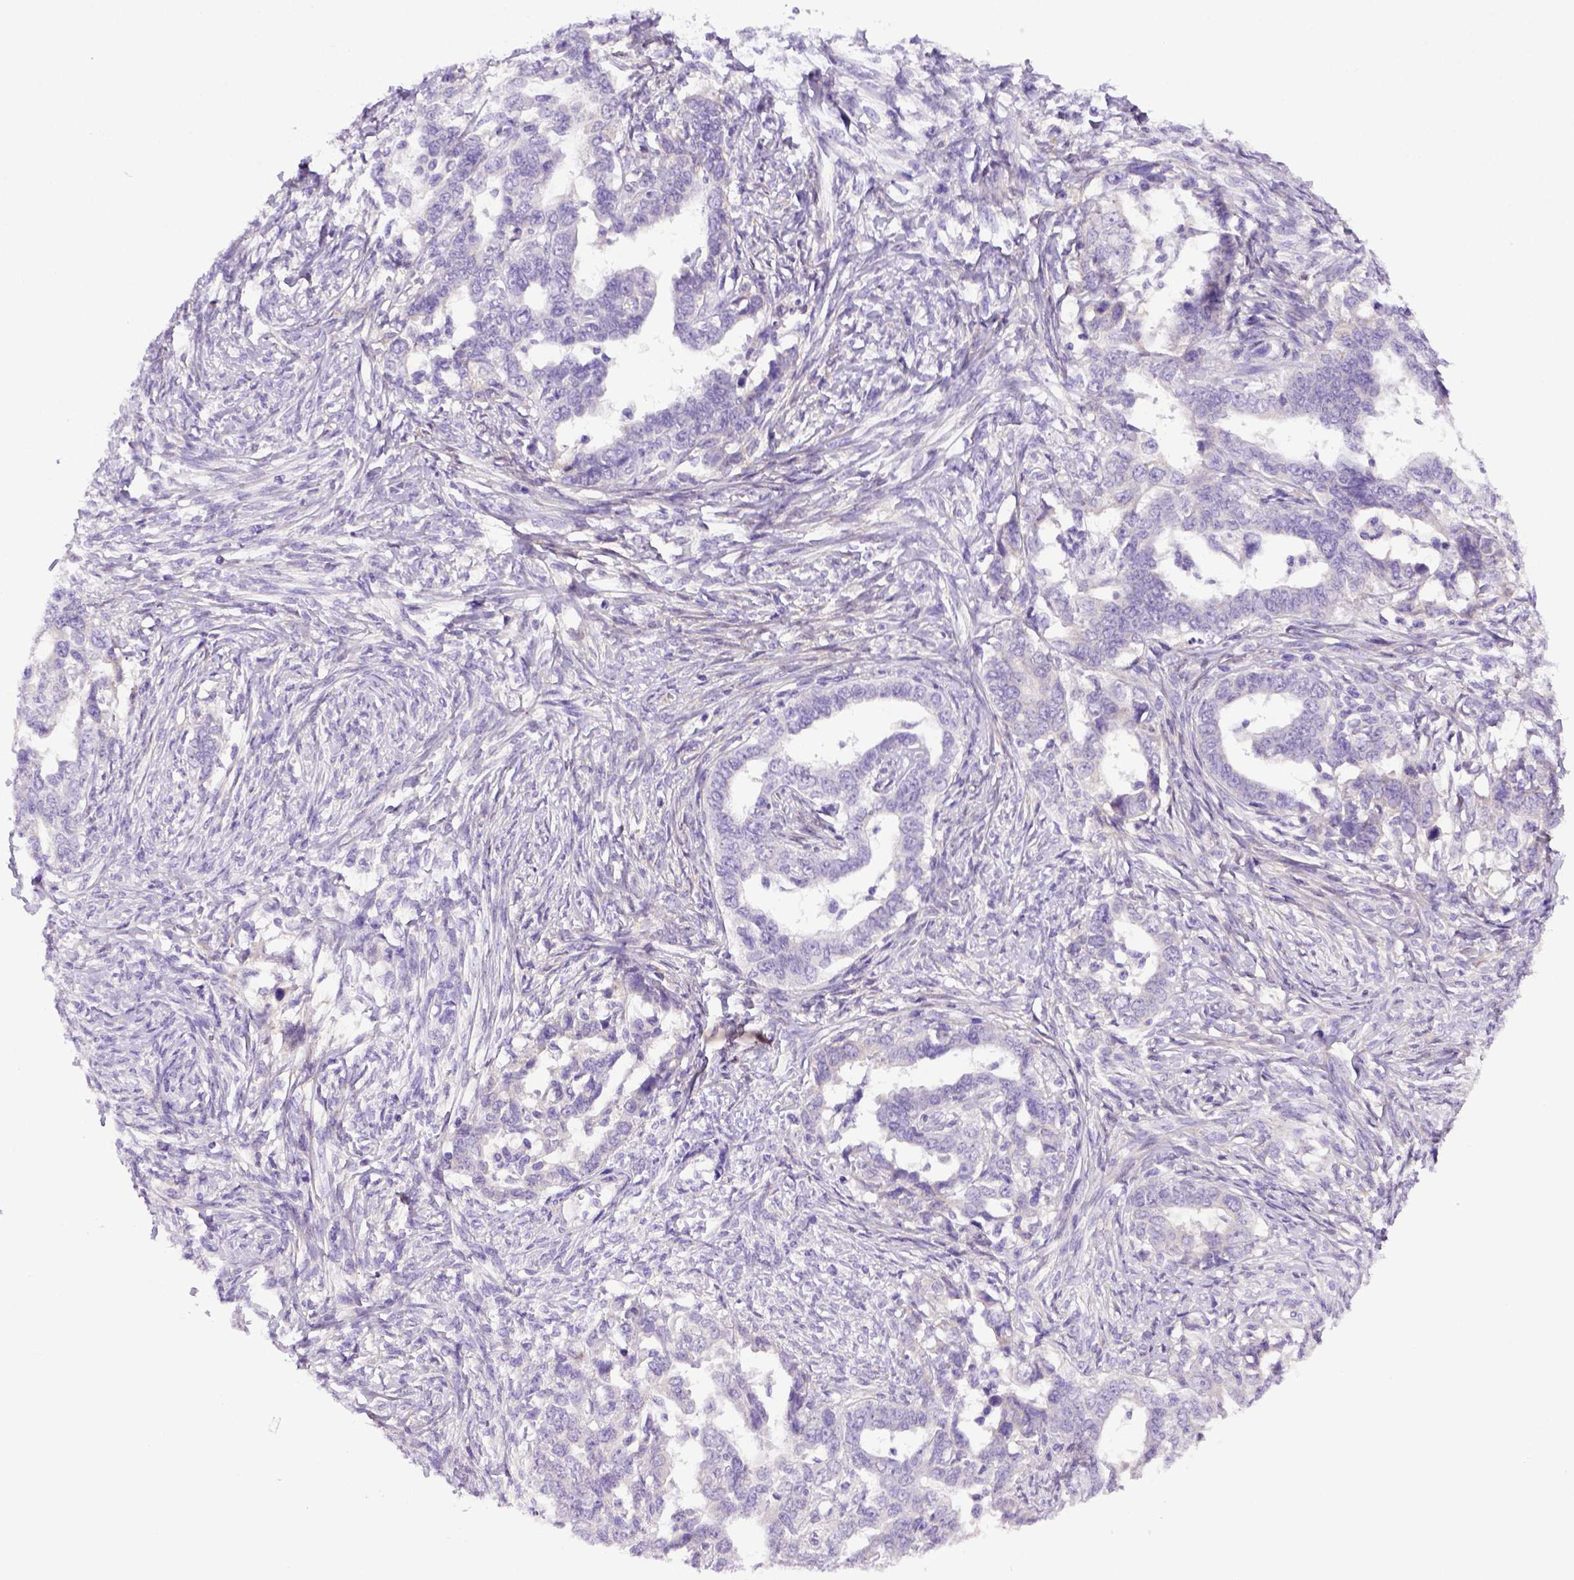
{"staining": {"intensity": "negative", "quantity": "none", "location": "none"}, "tissue": "ovarian cancer", "cell_type": "Tumor cells", "image_type": "cancer", "snomed": [{"axis": "morphology", "description": "Cystadenocarcinoma, serous, NOS"}, {"axis": "topography", "description": "Ovary"}], "caption": "Immunohistochemistry (IHC) histopathology image of ovarian cancer (serous cystadenocarcinoma) stained for a protein (brown), which shows no staining in tumor cells. (IHC, brightfield microscopy, high magnification).", "gene": "ITIH4", "patient": {"sex": "female", "age": 69}}